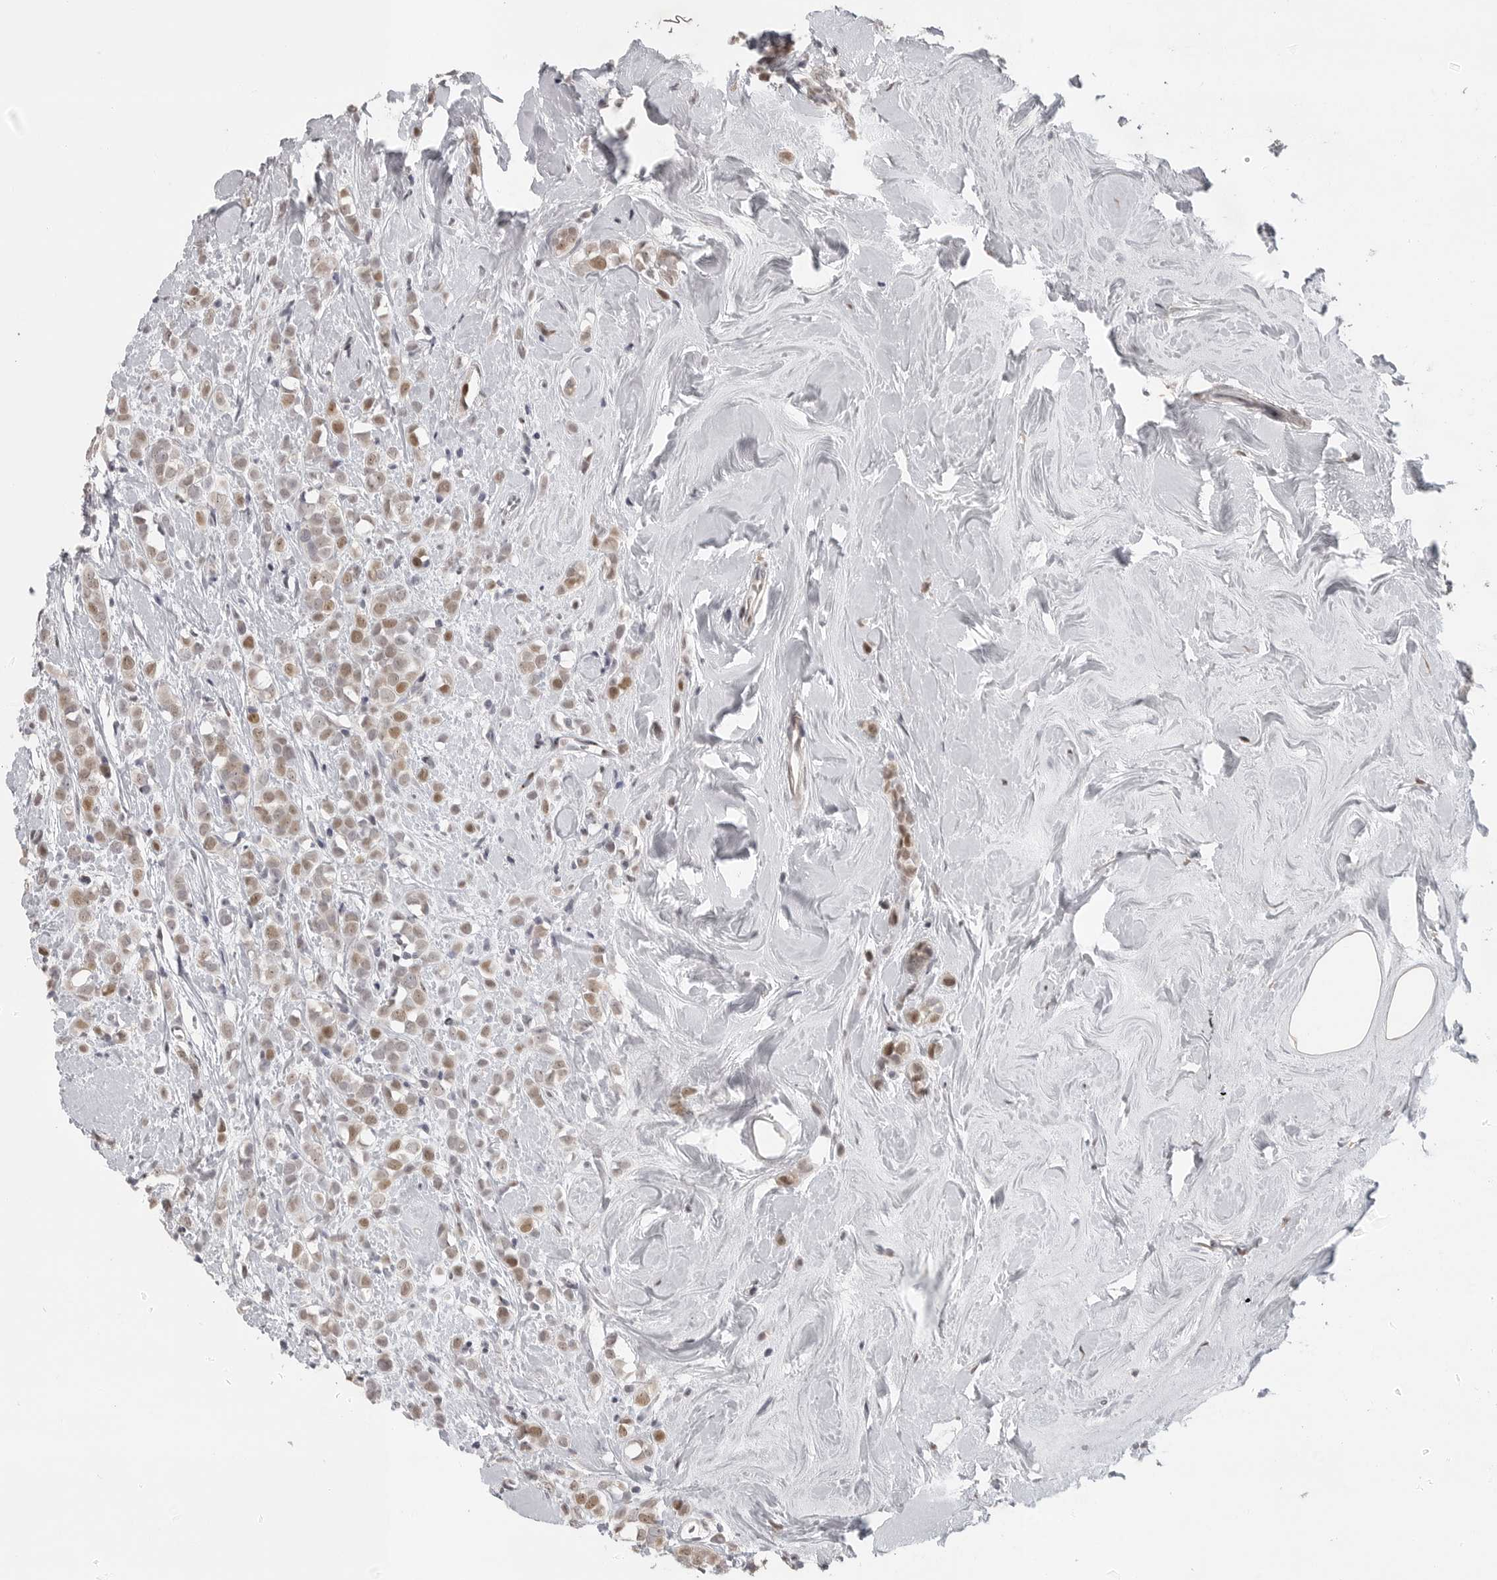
{"staining": {"intensity": "weak", "quantity": ">75%", "location": "nuclear"}, "tissue": "breast cancer", "cell_type": "Tumor cells", "image_type": "cancer", "snomed": [{"axis": "morphology", "description": "Lobular carcinoma"}, {"axis": "topography", "description": "Breast"}], "caption": "An image showing weak nuclear positivity in about >75% of tumor cells in lobular carcinoma (breast), as visualized by brown immunohistochemical staining.", "gene": "POLE2", "patient": {"sex": "female", "age": 47}}